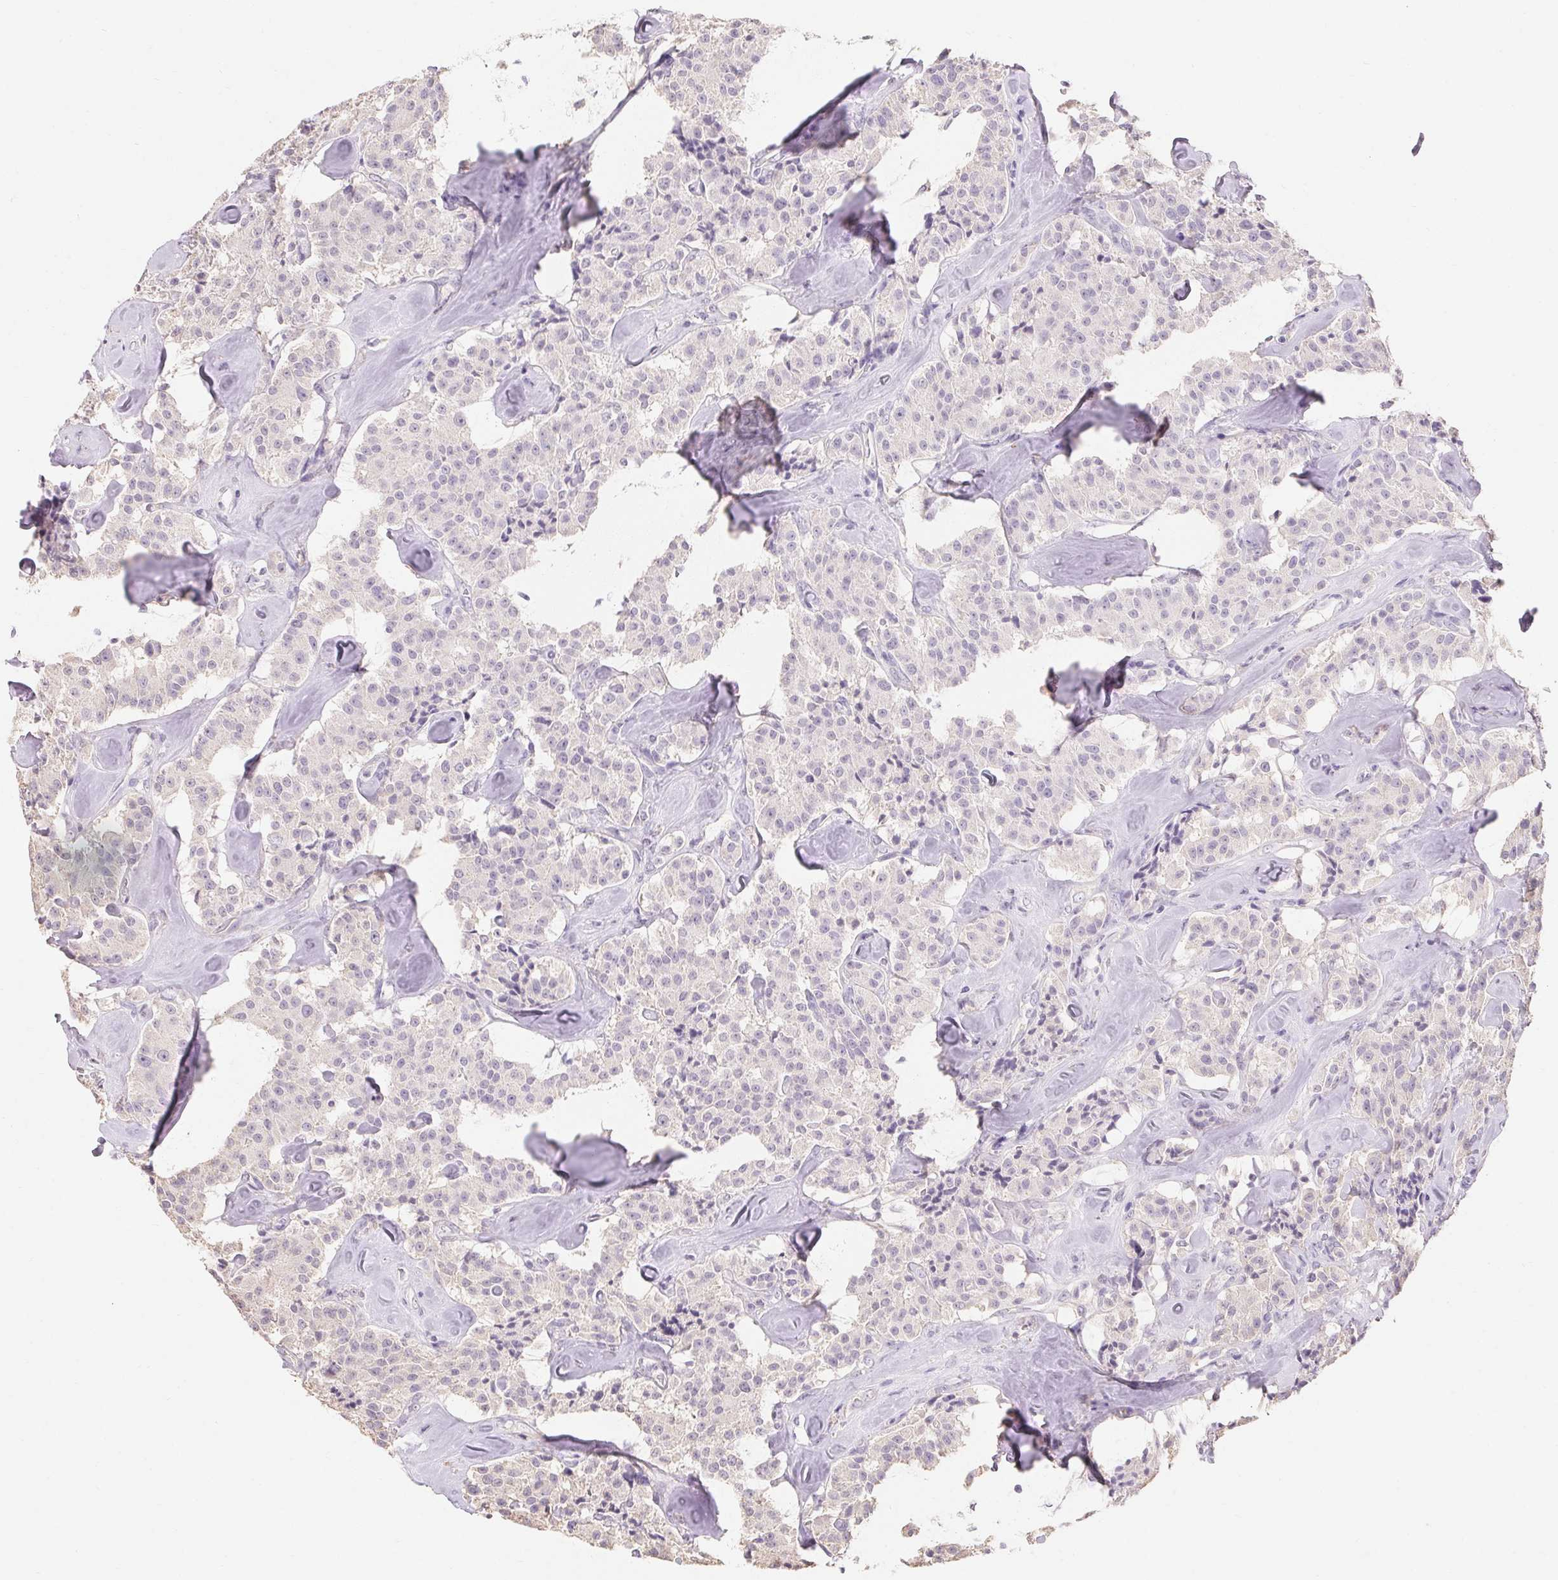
{"staining": {"intensity": "negative", "quantity": "none", "location": "none"}, "tissue": "carcinoid", "cell_type": "Tumor cells", "image_type": "cancer", "snomed": [{"axis": "morphology", "description": "Carcinoid, malignant, NOS"}, {"axis": "topography", "description": "Pancreas"}], "caption": "IHC image of malignant carcinoid stained for a protein (brown), which demonstrates no expression in tumor cells.", "gene": "MAP7D2", "patient": {"sex": "male", "age": 41}}